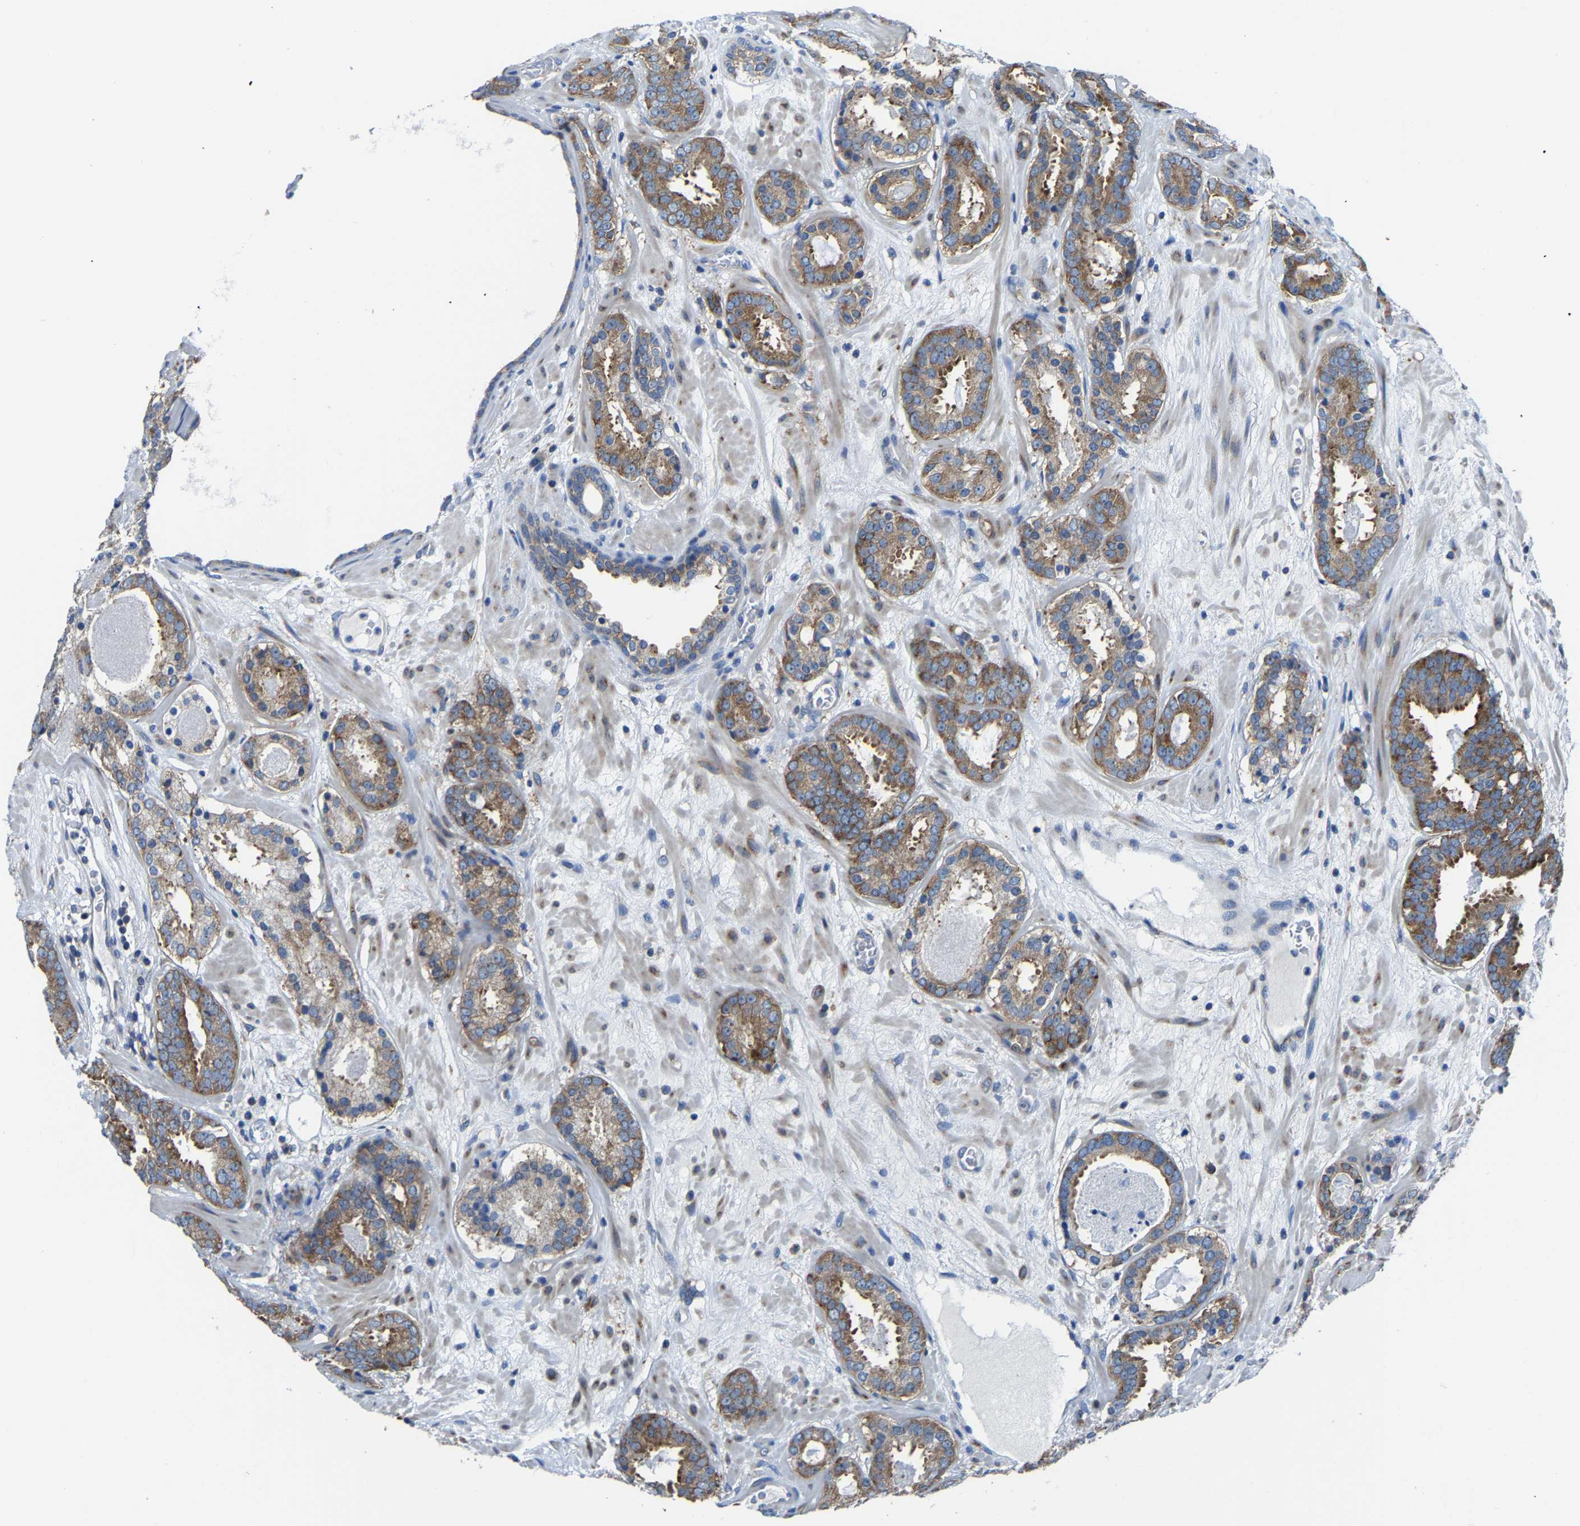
{"staining": {"intensity": "moderate", "quantity": "25%-75%", "location": "cytoplasmic/membranous"}, "tissue": "prostate cancer", "cell_type": "Tumor cells", "image_type": "cancer", "snomed": [{"axis": "morphology", "description": "Adenocarcinoma, Low grade"}, {"axis": "topography", "description": "Prostate"}], "caption": "The immunohistochemical stain shows moderate cytoplasmic/membranous expression in tumor cells of adenocarcinoma (low-grade) (prostate) tissue.", "gene": "G3BP2", "patient": {"sex": "male", "age": 69}}